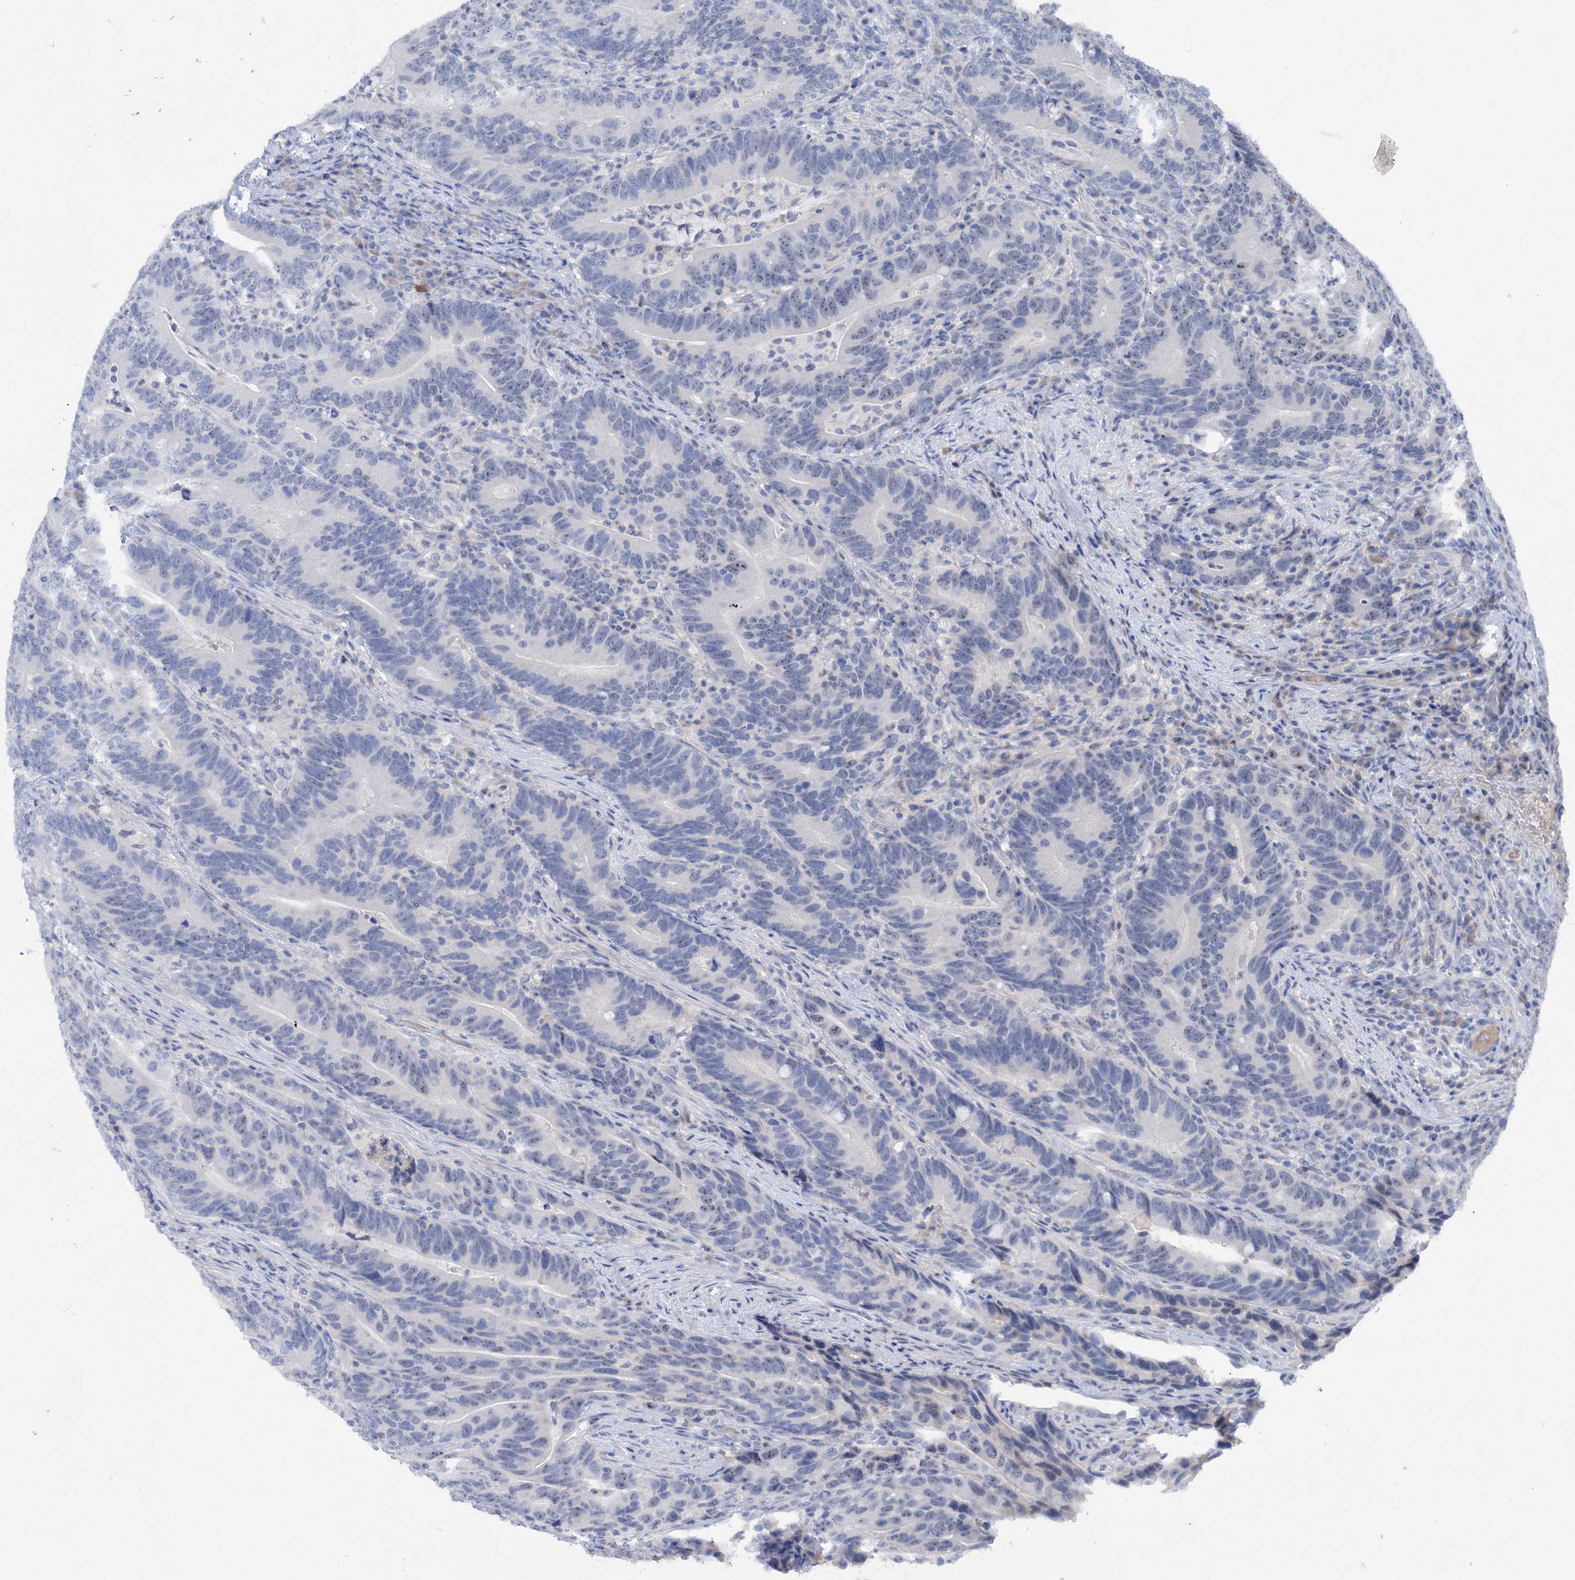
{"staining": {"intensity": "negative", "quantity": "none", "location": "none"}, "tissue": "colorectal cancer", "cell_type": "Tumor cells", "image_type": "cancer", "snomed": [{"axis": "morphology", "description": "Adenocarcinoma, NOS"}, {"axis": "topography", "description": "Colon"}], "caption": "Image shows no significant protein positivity in tumor cells of colorectal adenocarcinoma. The staining was performed using DAB to visualize the protein expression in brown, while the nuclei were stained in blue with hematoxylin (Magnification: 20x).", "gene": "ATP4A", "patient": {"sex": "female", "age": 66}}